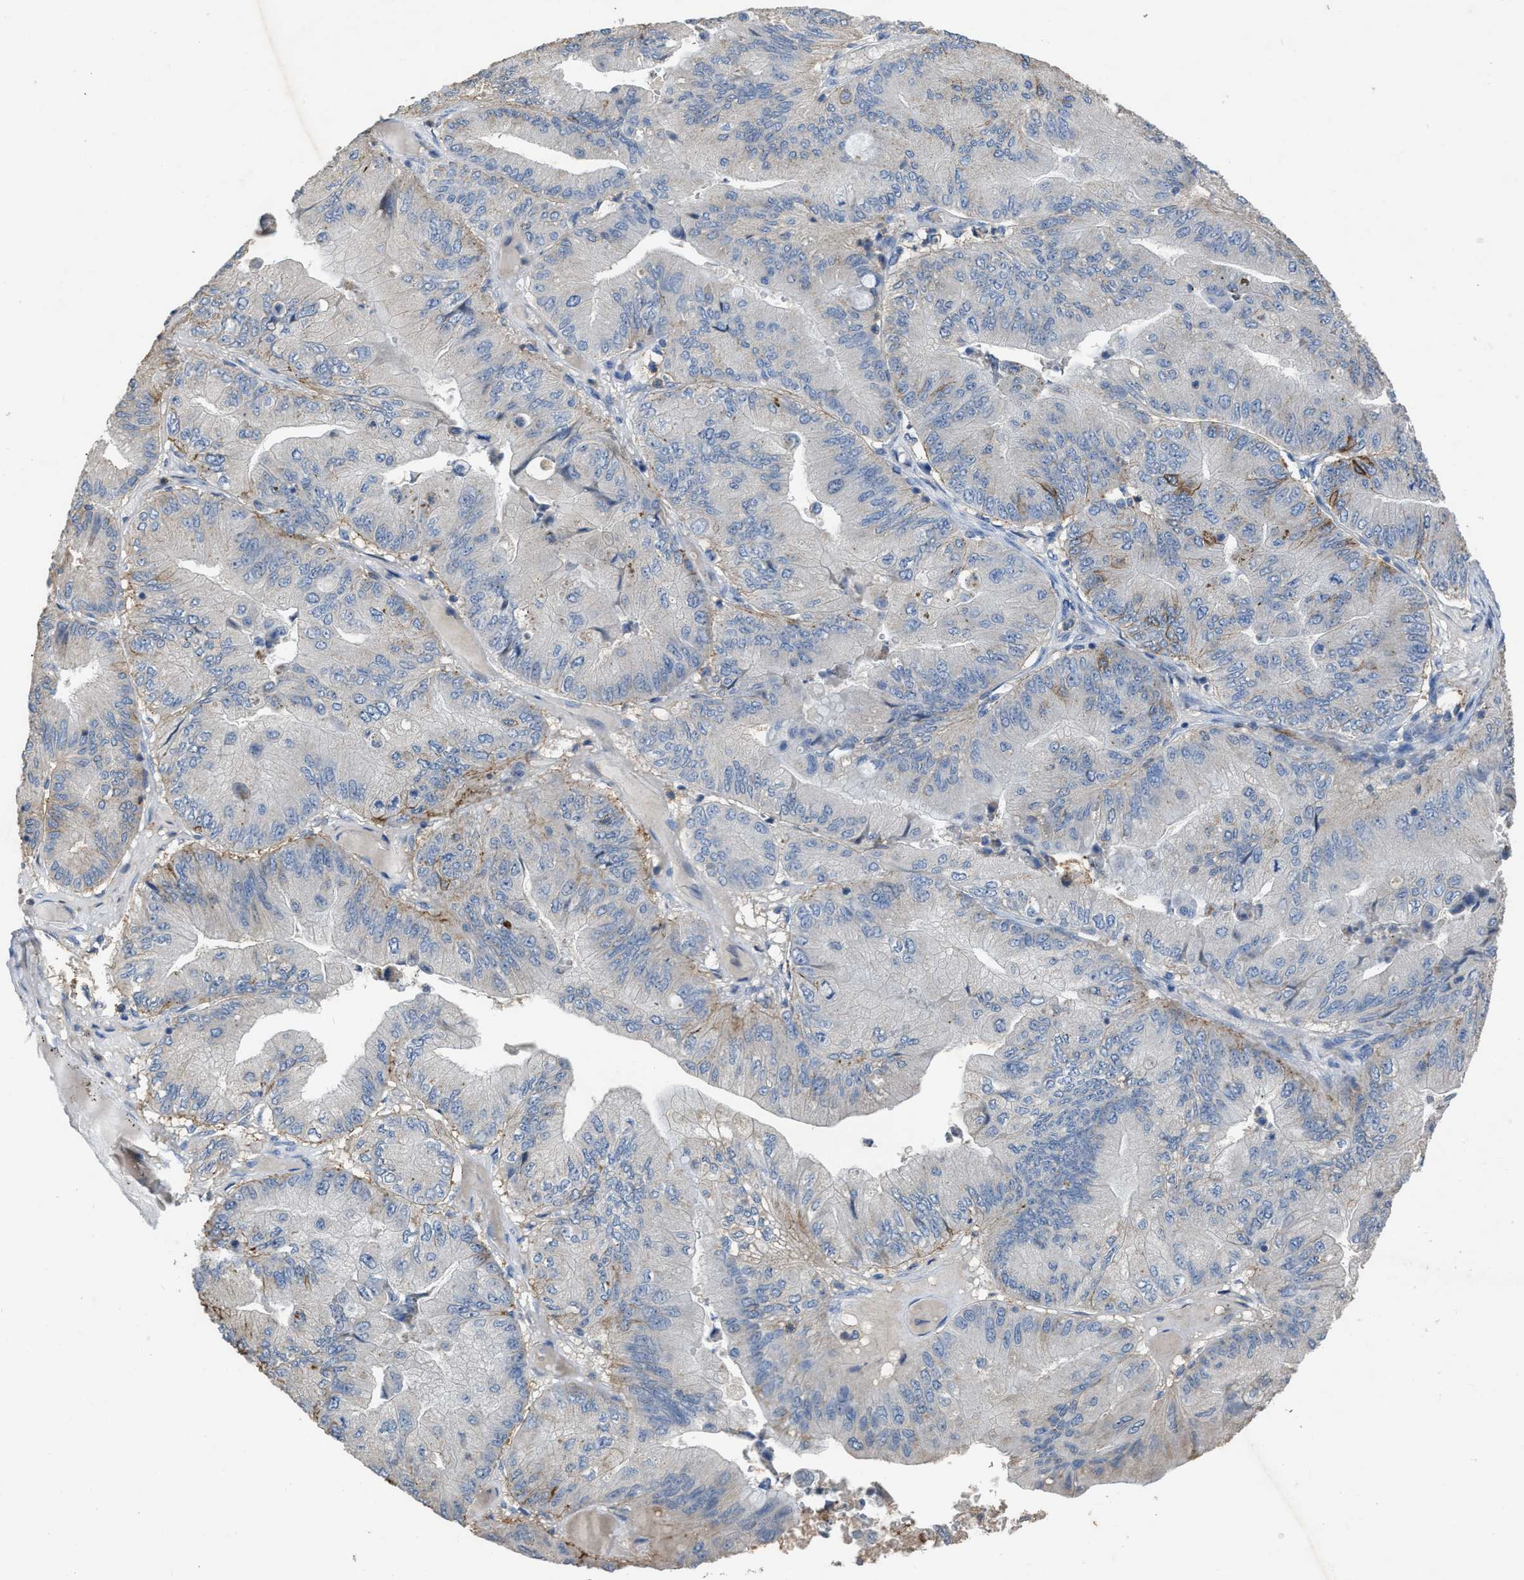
{"staining": {"intensity": "moderate", "quantity": "<25%", "location": "cytoplasmic/membranous"}, "tissue": "ovarian cancer", "cell_type": "Tumor cells", "image_type": "cancer", "snomed": [{"axis": "morphology", "description": "Cystadenocarcinoma, mucinous, NOS"}, {"axis": "topography", "description": "Ovary"}], "caption": "Ovarian mucinous cystadenocarcinoma was stained to show a protein in brown. There is low levels of moderate cytoplasmic/membranous positivity in approximately <25% of tumor cells.", "gene": "OR51E1", "patient": {"sex": "female", "age": 61}}